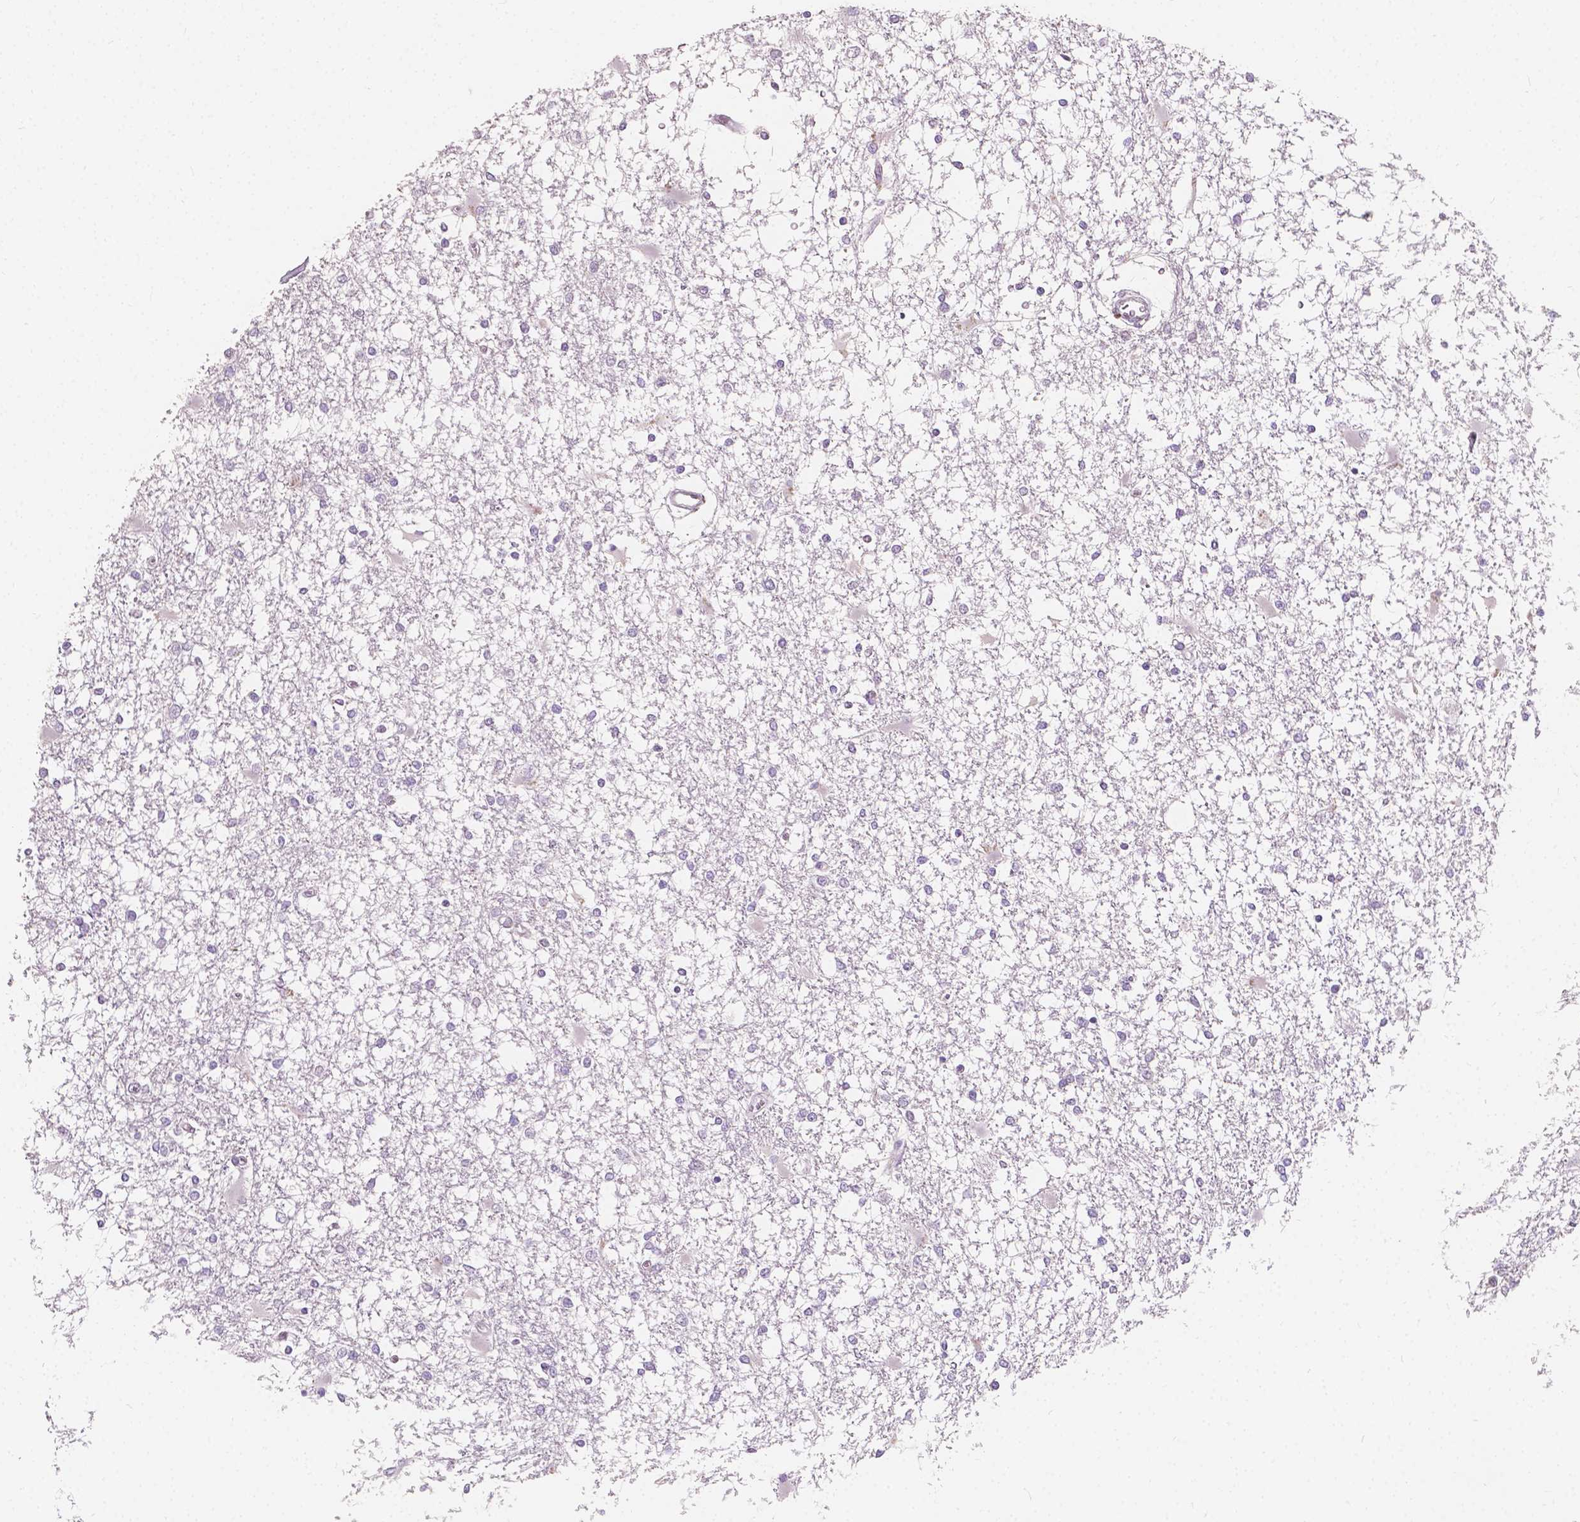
{"staining": {"intensity": "negative", "quantity": "none", "location": "none"}, "tissue": "glioma", "cell_type": "Tumor cells", "image_type": "cancer", "snomed": [{"axis": "morphology", "description": "Glioma, malignant, High grade"}, {"axis": "topography", "description": "Cerebral cortex"}], "caption": "A high-resolution photomicrograph shows IHC staining of malignant glioma (high-grade), which demonstrates no significant expression in tumor cells.", "gene": "TAL1", "patient": {"sex": "male", "age": 79}}